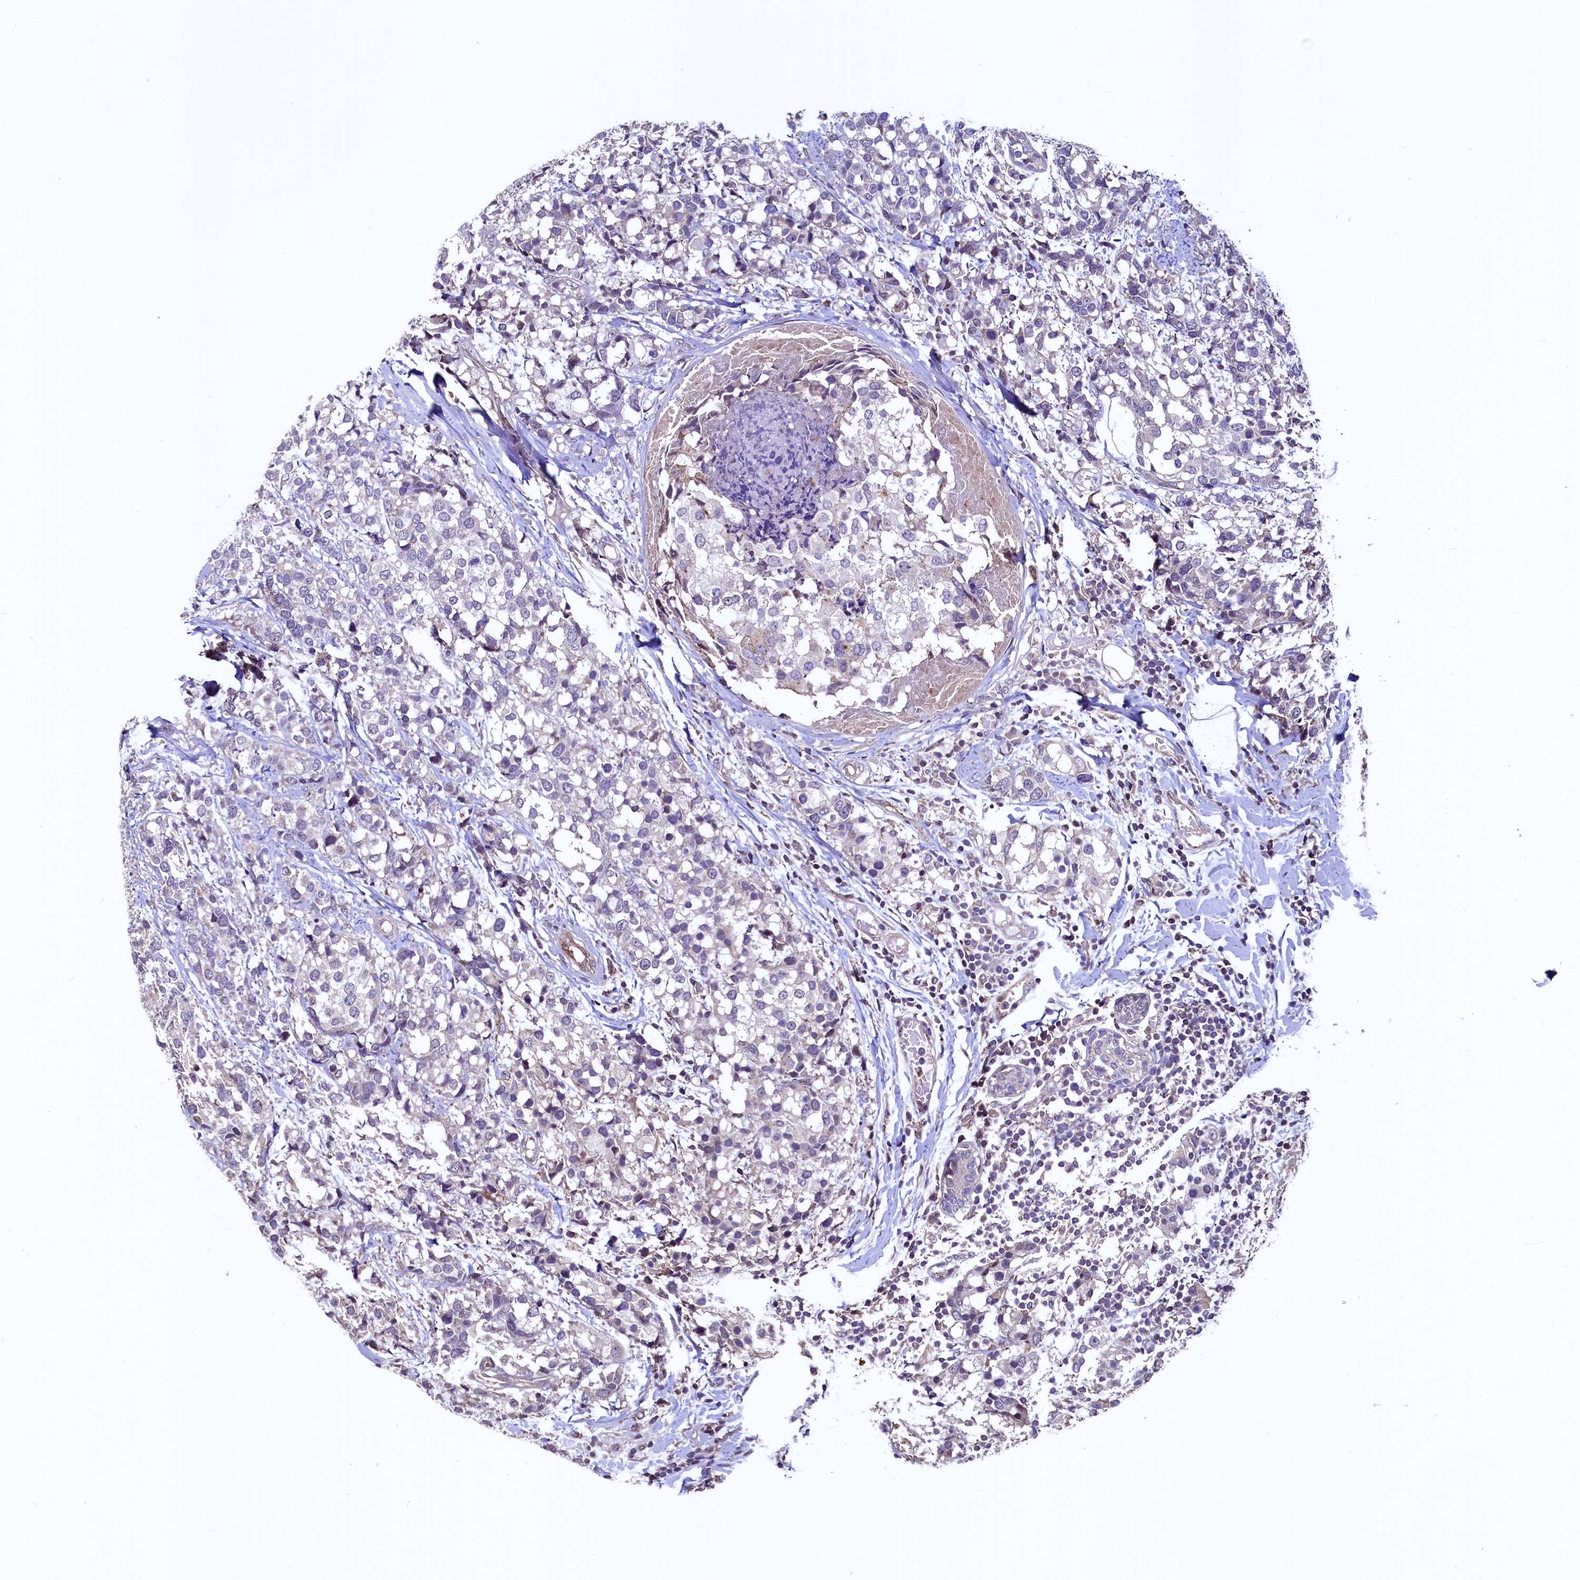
{"staining": {"intensity": "negative", "quantity": "none", "location": "none"}, "tissue": "breast cancer", "cell_type": "Tumor cells", "image_type": "cancer", "snomed": [{"axis": "morphology", "description": "Lobular carcinoma"}, {"axis": "topography", "description": "Breast"}], "caption": "Lobular carcinoma (breast) was stained to show a protein in brown. There is no significant expression in tumor cells.", "gene": "PALM", "patient": {"sex": "female", "age": 59}}